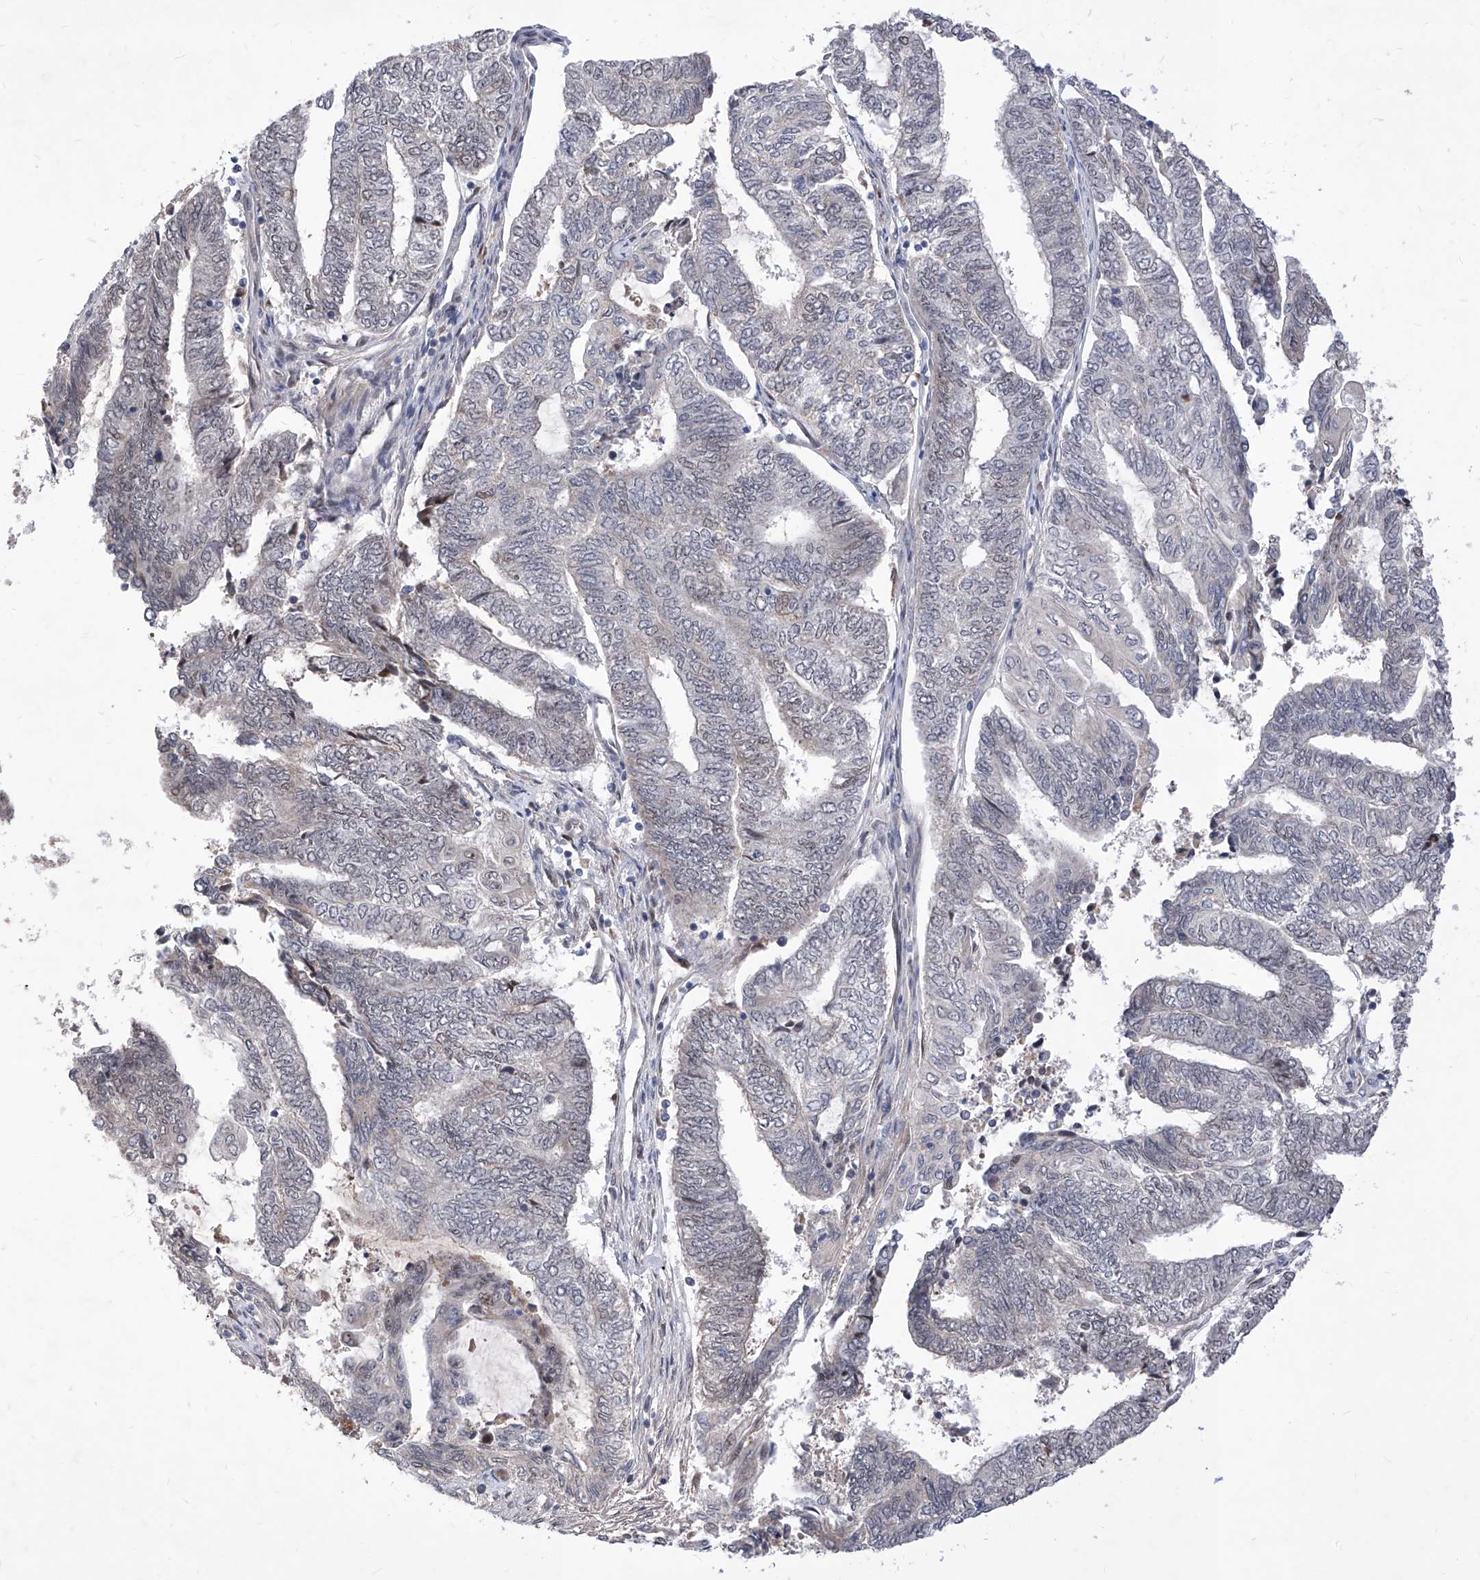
{"staining": {"intensity": "negative", "quantity": "none", "location": "none"}, "tissue": "endometrial cancer", "cell_type": "Tumor cells", "image_type": "cancer", "snomed": [{"axis": "morphology", "description": "Adenocarcinoma, NOS"}, {"axis": "topography", "description": "Uterus"}, {"axis": "topography", "description": "Endometrium"}], "caption": "Tumor cells are negative for brown protein staining in endometrial cancer.", "gene": "LGR4", "patient": {"sex": "female", "age": 70}}